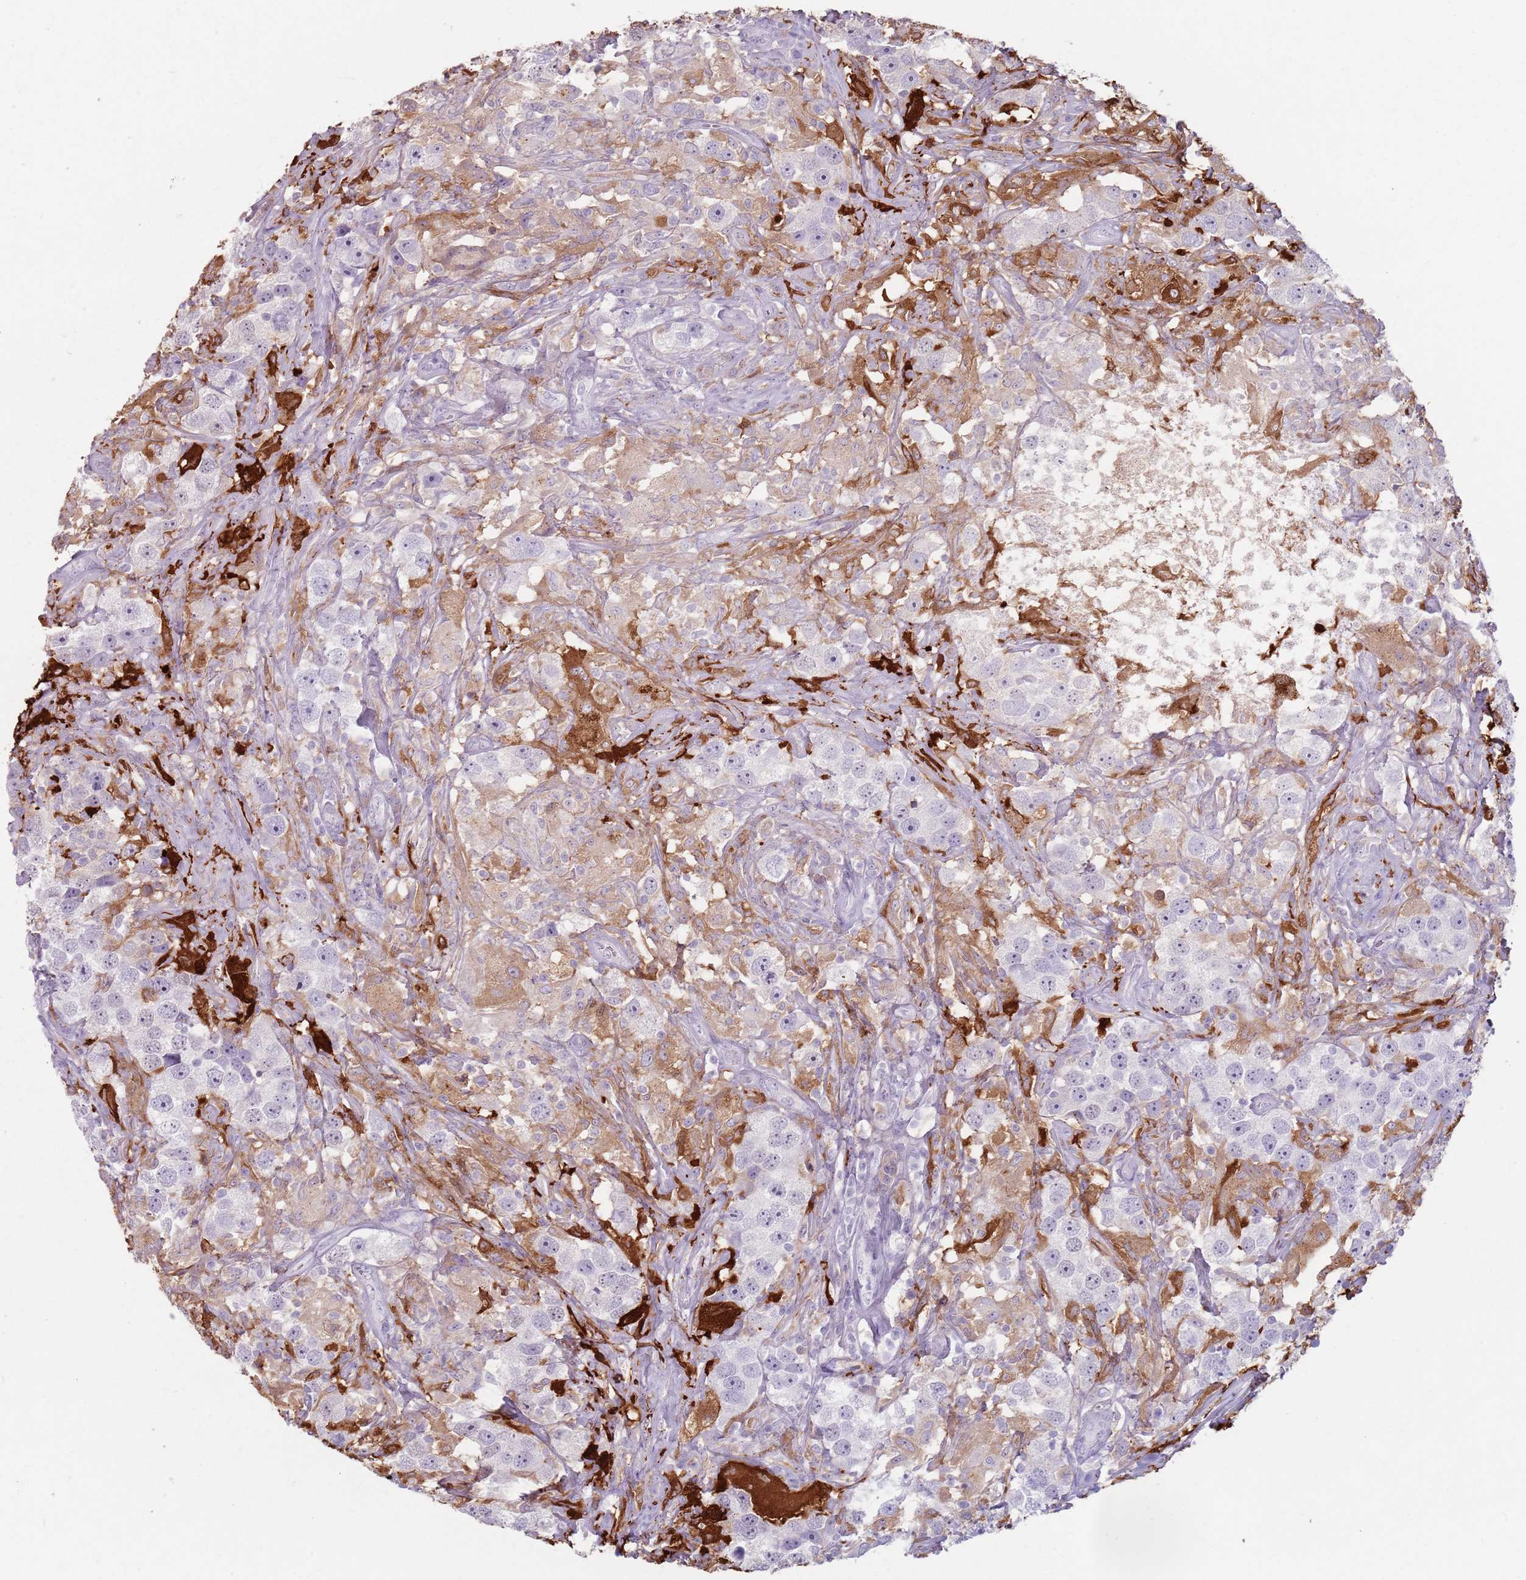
{"staining": {"intensity": "negative", "quantity": "none", "location": "none"}, "tissue": "testis cancer", "cell_type": "Tumor cells", "image_type": "cancer", "snomed": [{"axis": "morphology", "description": "Seminoma, NOS"}, {"axis": "topography", "description": "Testis"}], "caption": "Immunohistochemical staining of testis seminoma shows no significant expression in tumor cells. (Brightfield microscopy of DAB (3,3'-diaminobenzidine) immunohistochemistry (IHC) at high magnification).", "gene": "GDPGP1", "patient": {"sex": "male", "age": 49}}